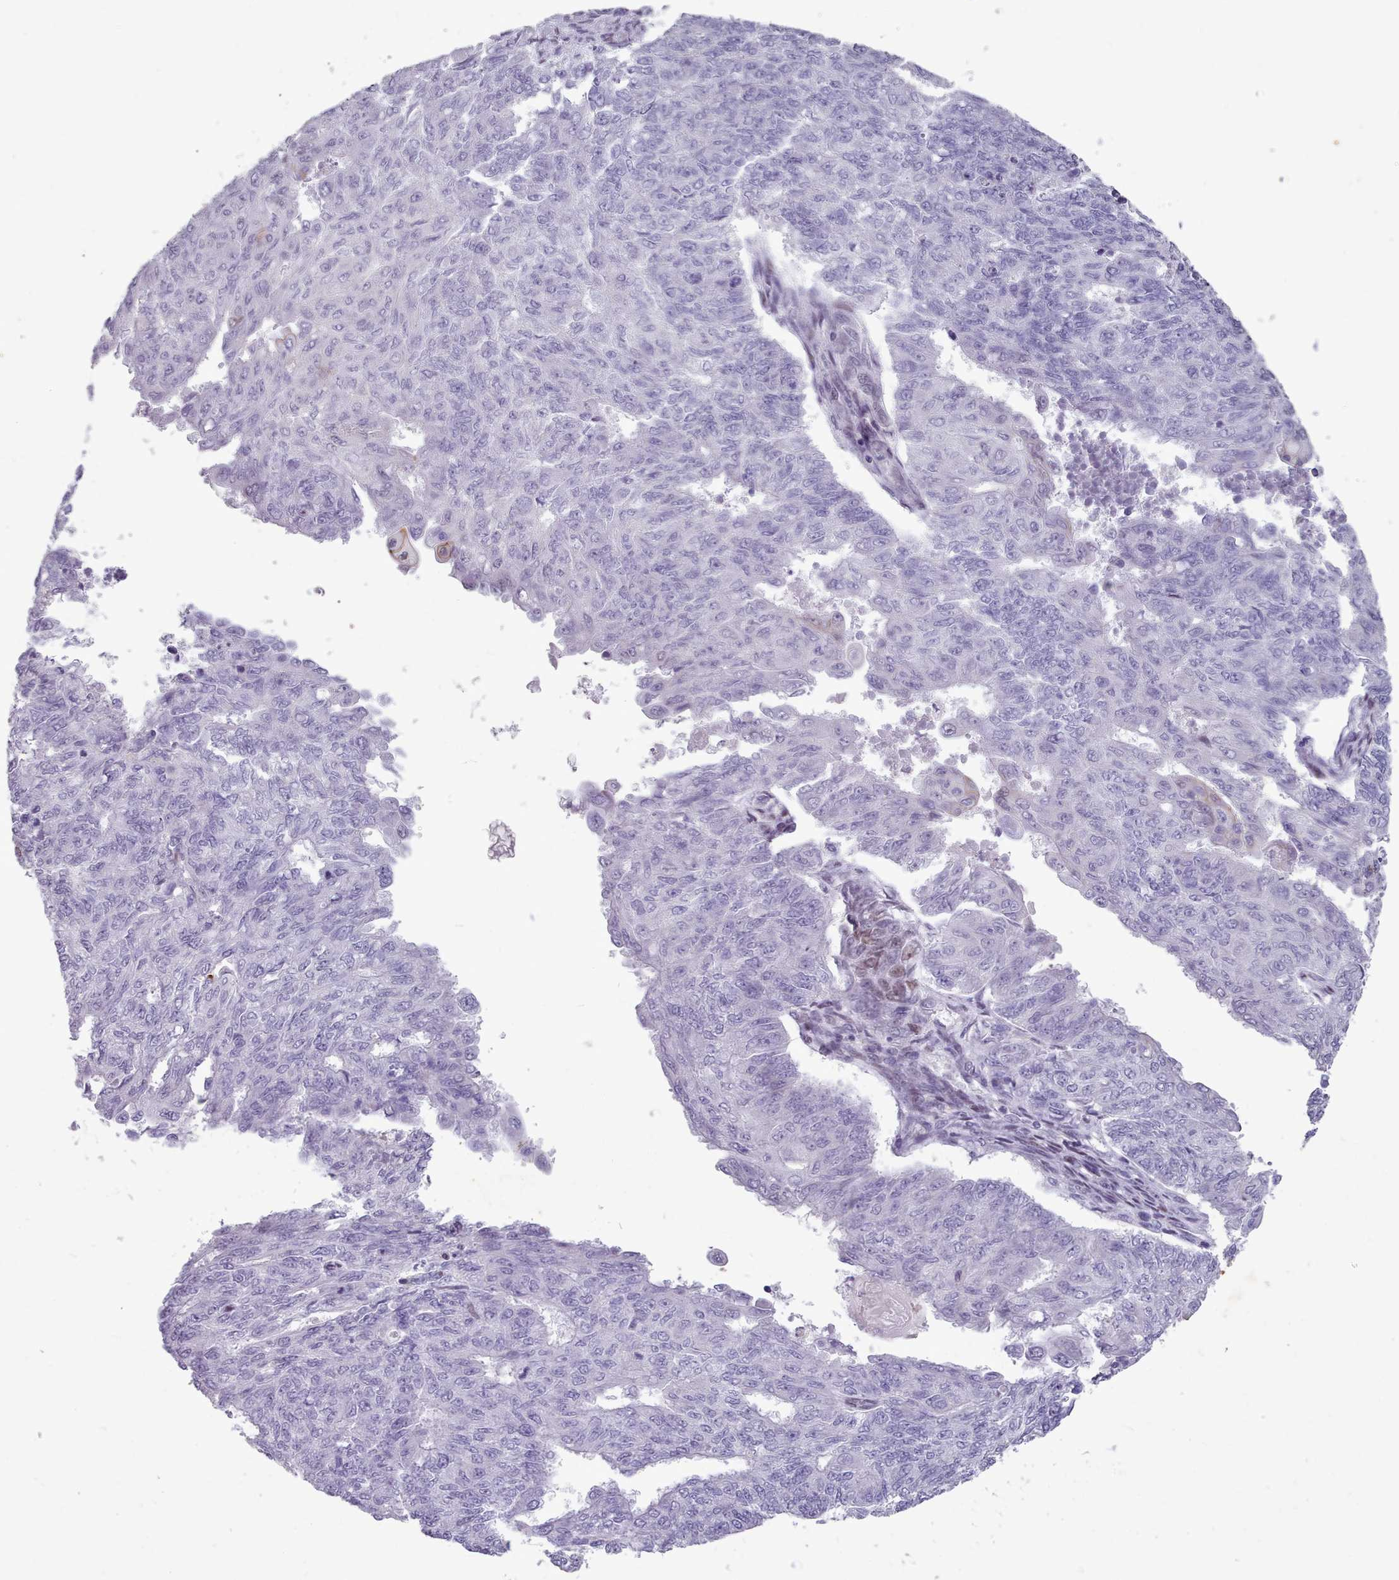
{"staining": {"intensity": "negative", "quantity": "none", "location": "none"}, "tissue": "endometrial cancer", "cell_type": "Tumor cells", "image_type": "cancer", "snomed": [{"axis": "morphology", "description": "Adenocarcinoma, NOS"}, {"axis": "topography", "description": "Endometrium"}], "caption": "A photomicrograph of endometrial cancer (adenocarcinoma) stained for a protein shows no brown staining in tumor cells.", "gene": "KCNT2", "patient": {"sex": "female", "age": 32}}